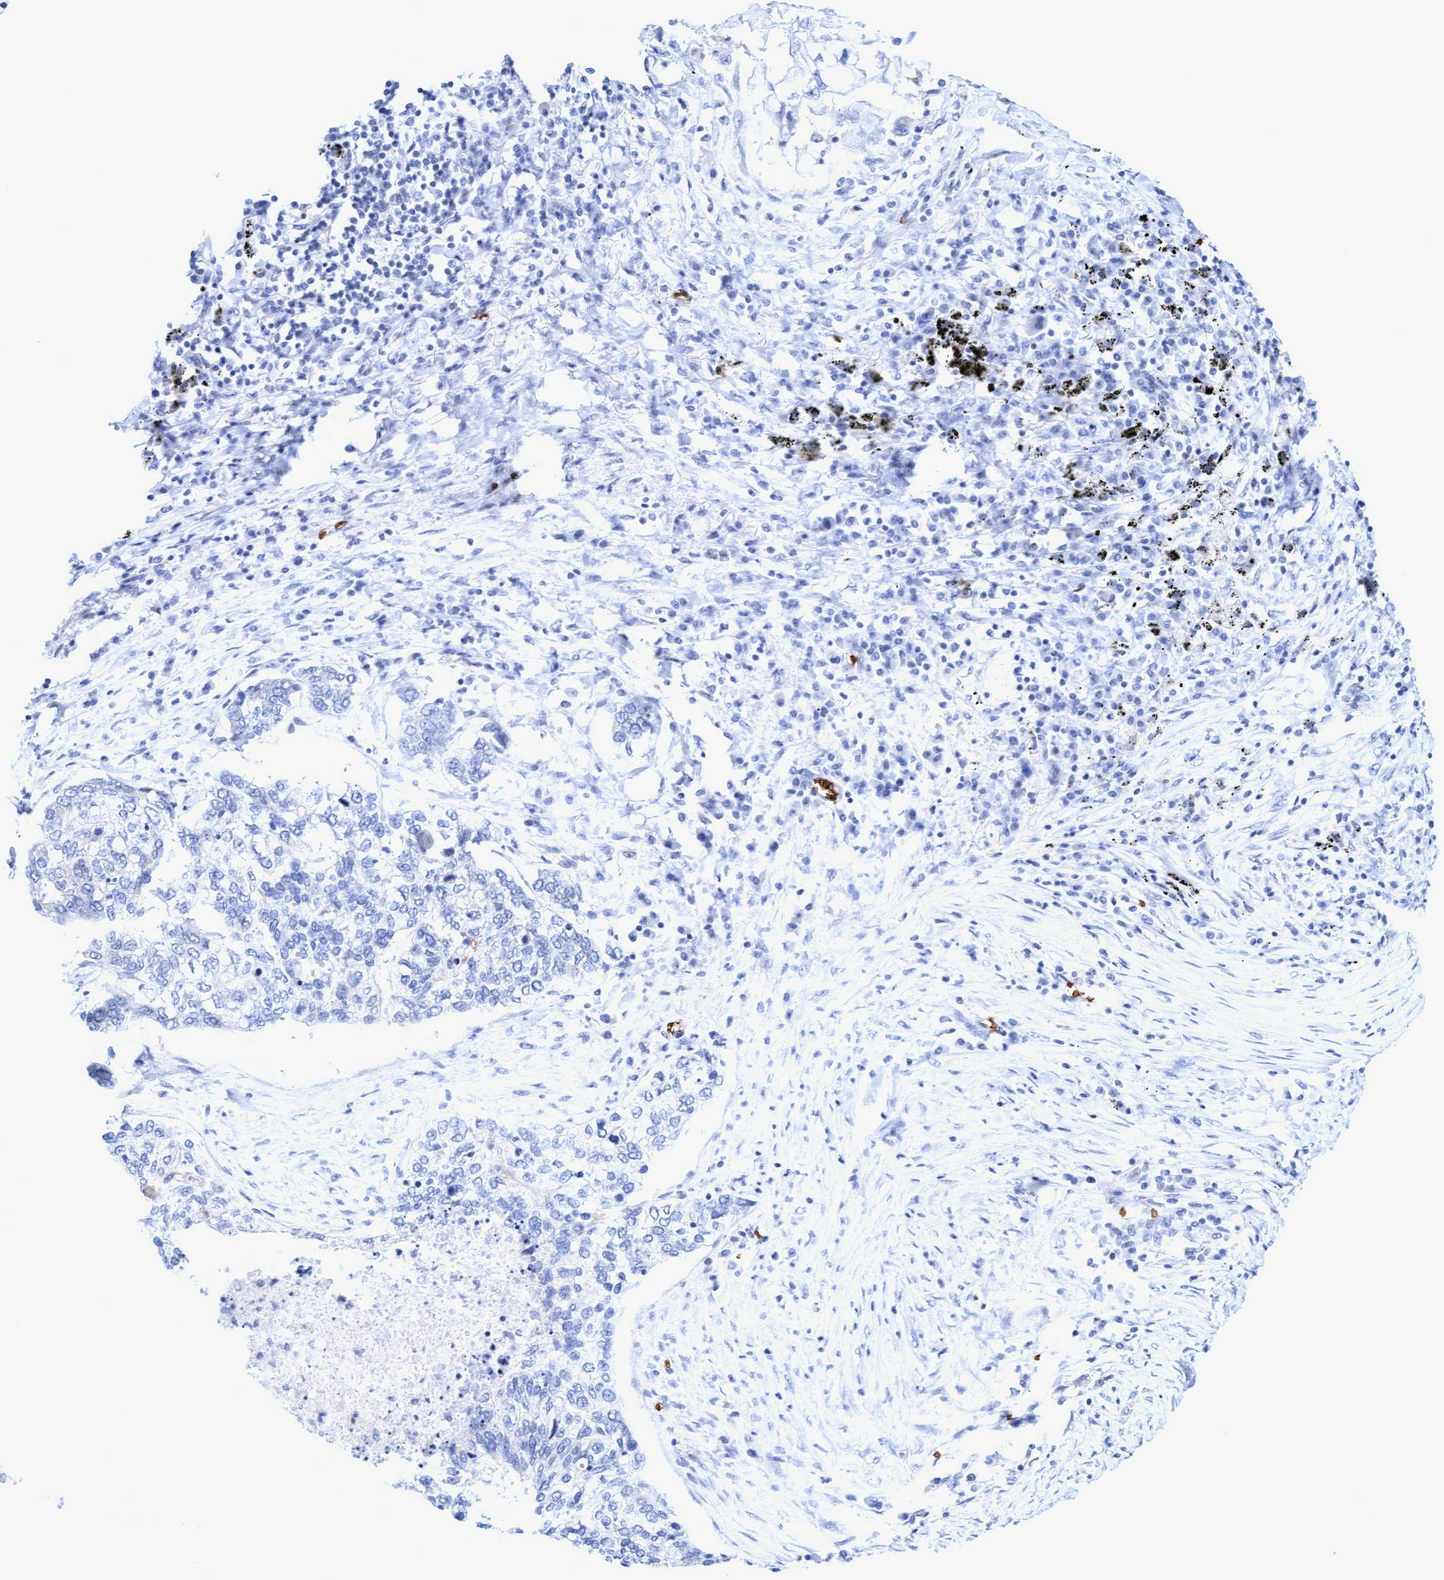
{"staining": {"intensity": "negative", "quantity": "none", "location": "none"}, "tissue": "lung cancer", "cell_type": "Tumor cells", "image_type": "cancer", "snomed": [{"axis": "morphology", "description": "Squamous cell carcinoma, NOS"}, {"axis": "topography", "description": "Lung"}], "caption": "Tumor cells show no significant staining in lung squamous cell carcinoma.", "gene": "SPEM2", "patient": {"sex": "female", "age": 63}}